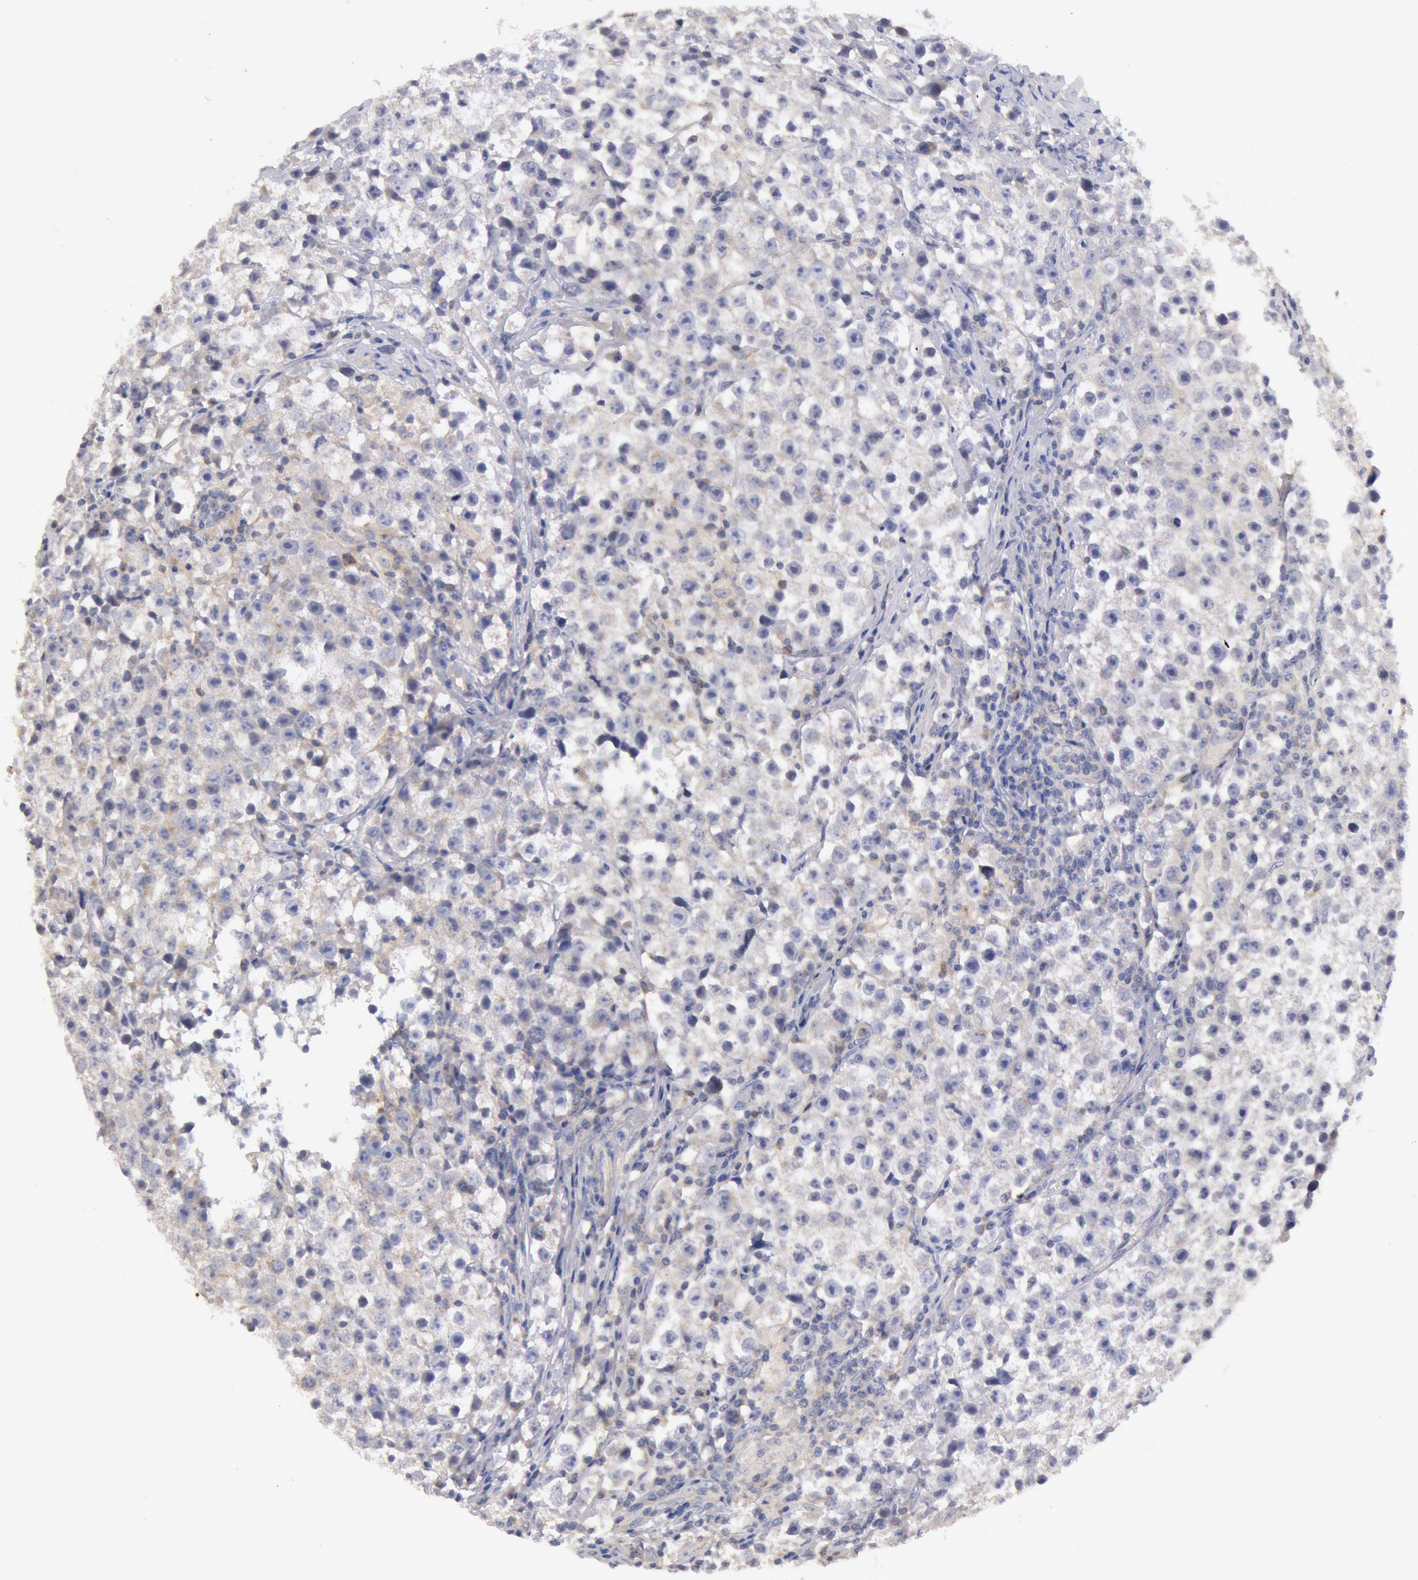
{"staining": {"intensity": "negative", "quantity": "none", "location": "none"}, "tissue": "testis cancer", "cell_type": "Tumor cells", "image_type": "cancer", "snomed": [{"axis": "morphology", "description": "Seminoma, NOS"}, {"axis": "topography", "description": "Testis"}], "caption": "Tumor cells are negative for brown protein staining in testis seminoma.", "gene": "TMED8", "patient": {"sex": "male", "age": 35}}